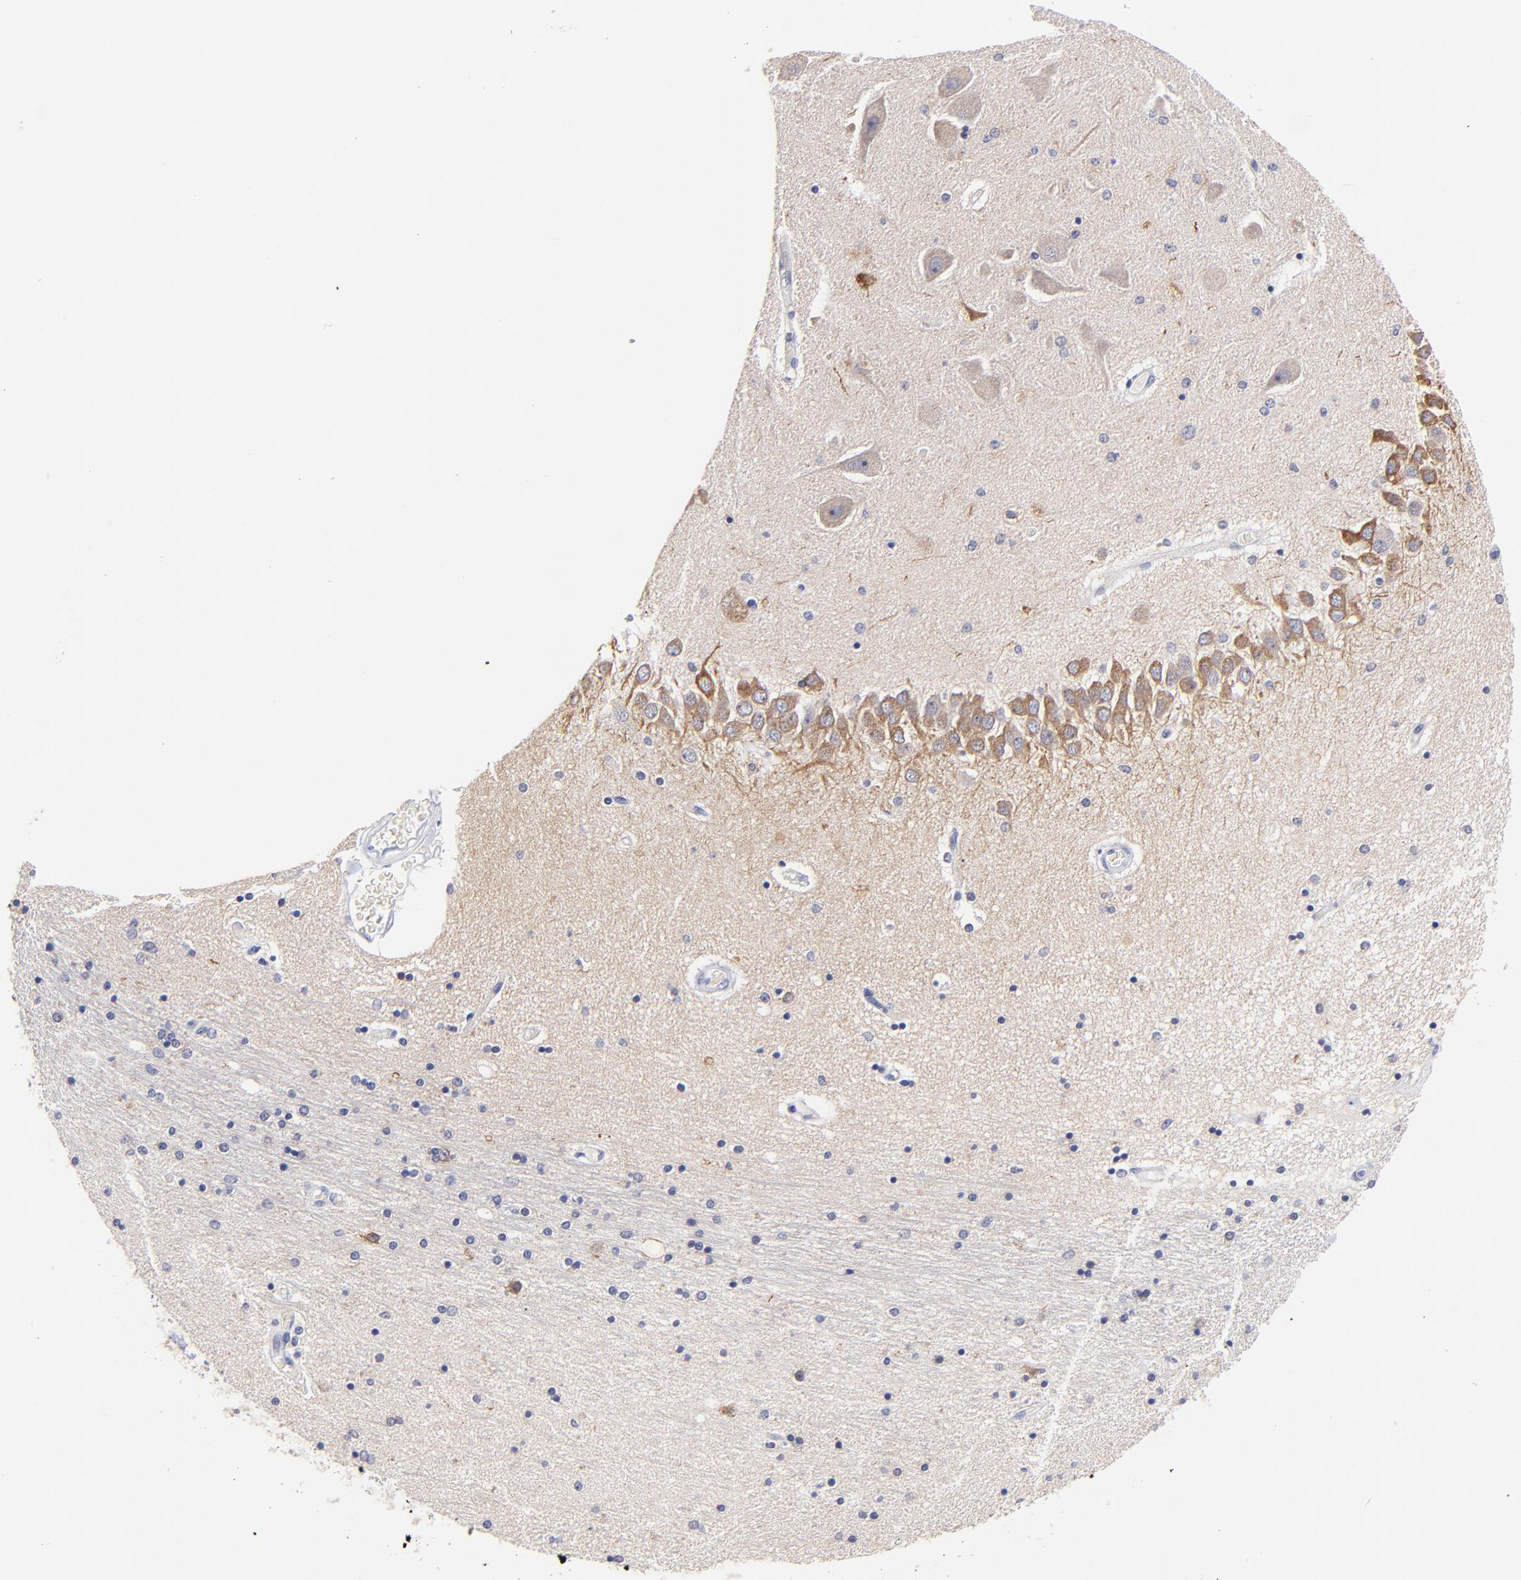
{"staining": {"intensity": "negative", "quantity": "none", "location": "none"}, "tissue": "hippocampus", "cell_type": "Glial cells", "image_type": "normal", "snomed": [{"axis": "morphology", "description": "Normal tissue, NOS"}, {"axis": "topography", "description": "Hippocampus"}], "caption": "There is no significant expression in glial cells of hippocampus. The staining is performed using DAB brown chromogen with nuclei counter-stained in using hematoxylin.", "gene": "ZNF155", "patient": {"sex": "female", "age": 54}}